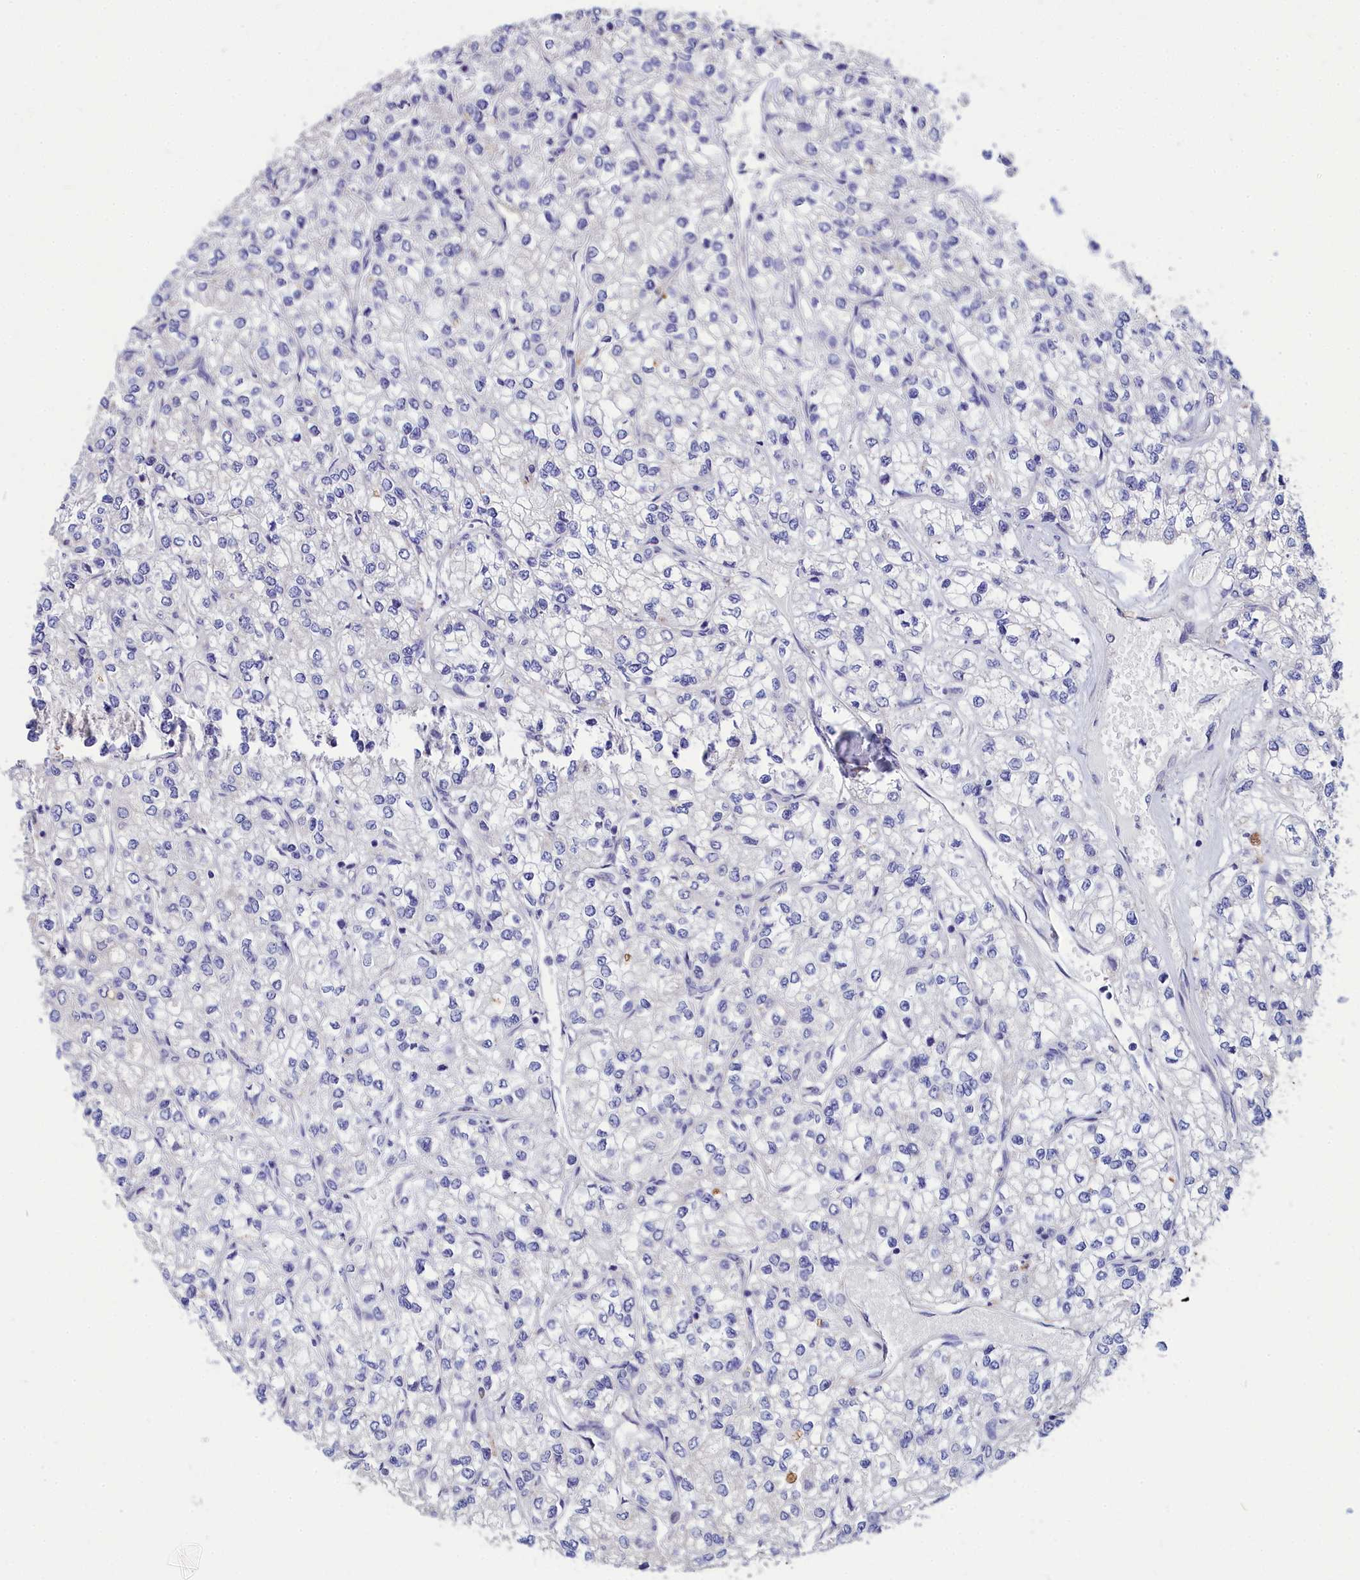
{"staining": {"intensity": "negative", "quantity": "none", "location": "none"}, "tissue": "renal cancer", "cell_type": "Tumor cells", "image_type": "cancer", "snomed": [{"axis": "morphology", "description": "Adenocarcinoma, NOS"}, {"axis": "topography", "description": "Kidney"}], "caption": "A high-resolution histopathology image shows IHC staining of renal cancer (adenocarcinoma), which reveals no significant positivity in tumor cells.", "gene": "TUBGCP4", "patient": {"sex": "male", "age": 80}}